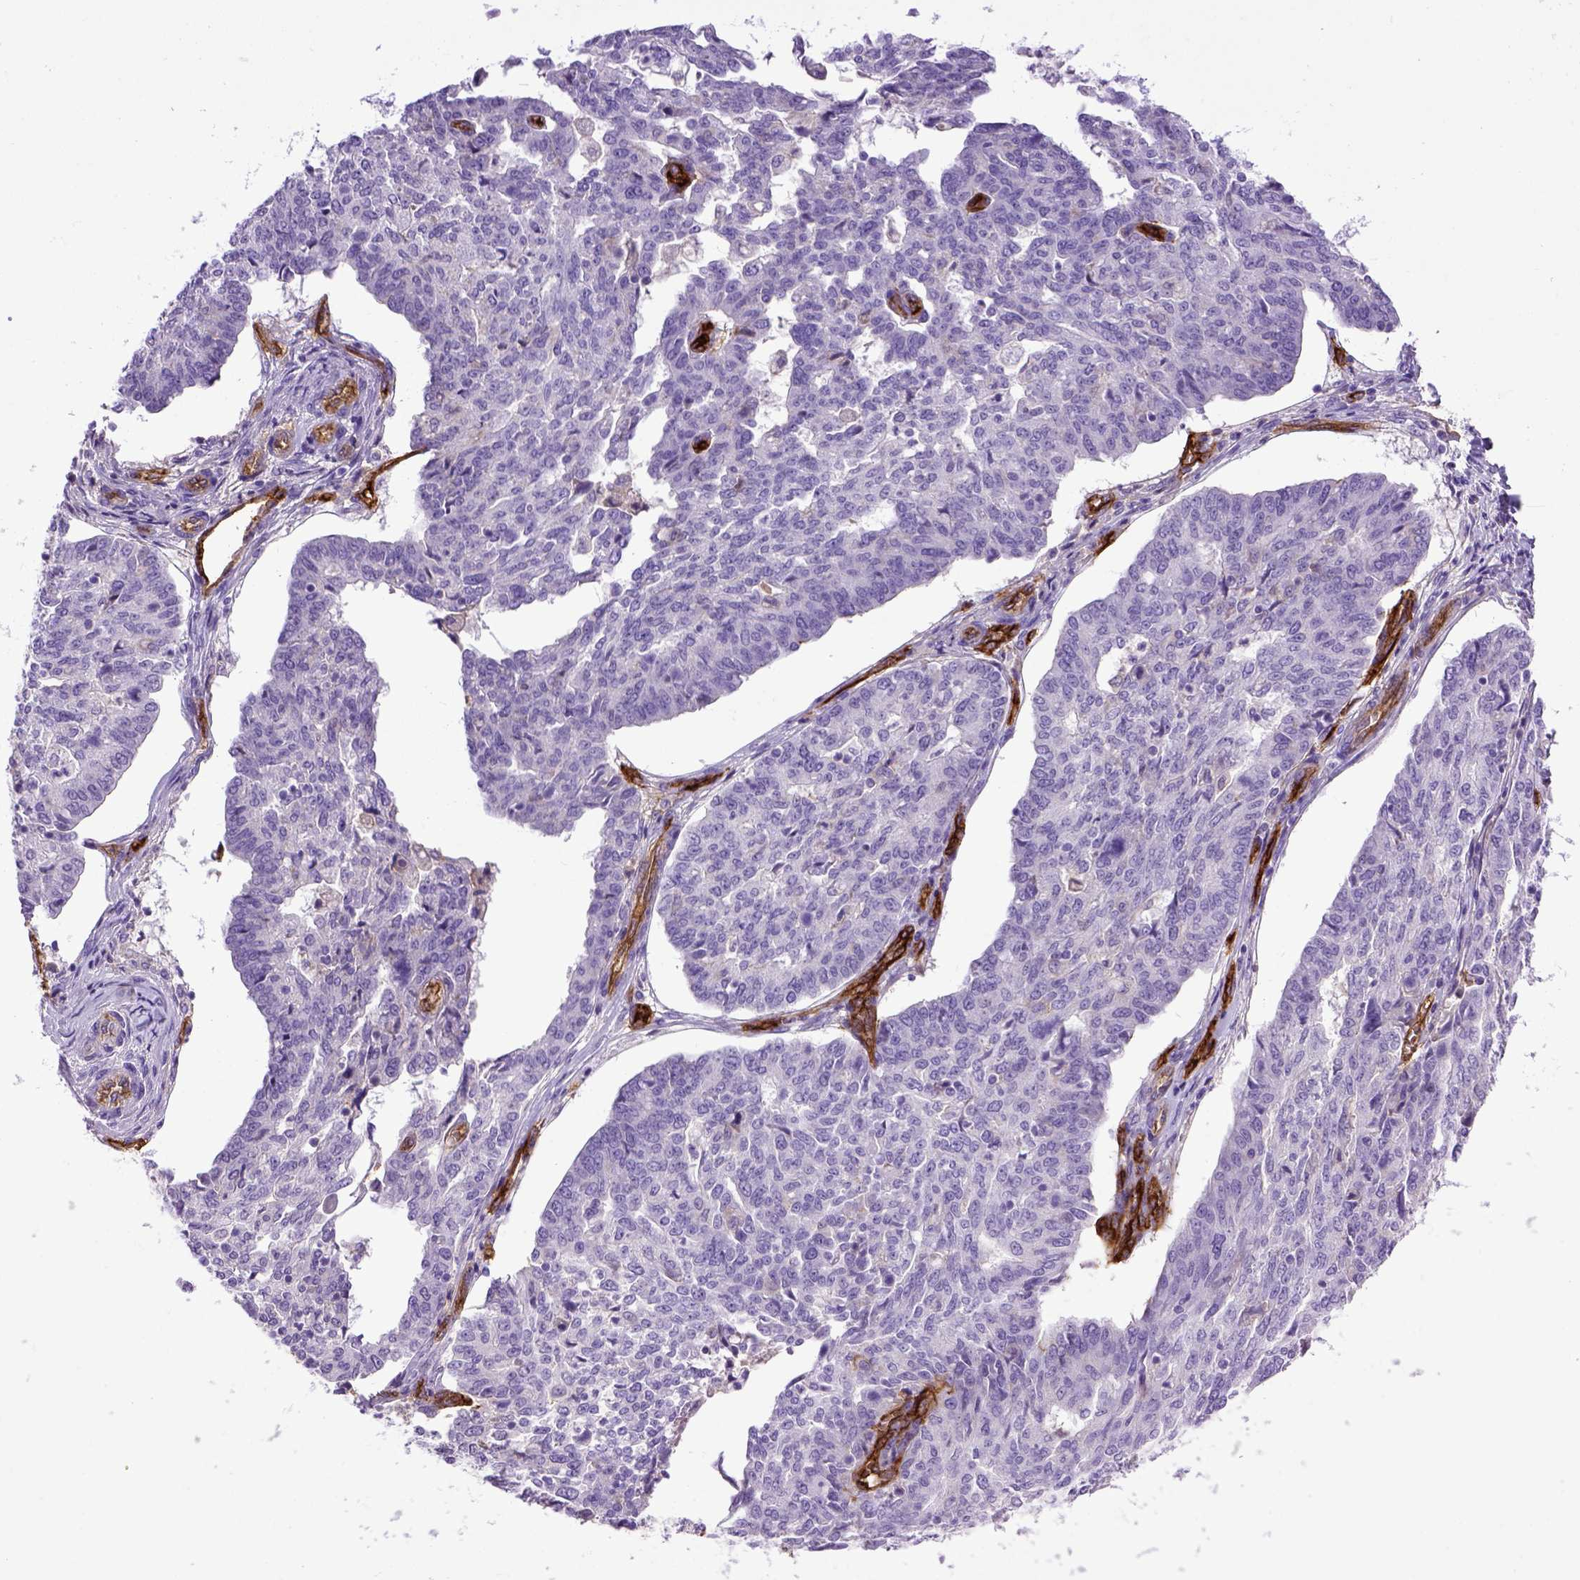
{"staining": {"intensity": "negative", "quantity": "none", "location": "none"}, "tissue": "ovarian cancer", "cell_type": "Tumor cells", "image_type": "cancer", "snomed": [{"axis": "morphology", "description": "Cystadenocarcinoma, serous, NOS"}, {"axis": "topography", "description": "Ovary"}], "caption": "IHC micrograph of neoplastic tissue: human ovarian serous cystadenocarcinoma stained with DAB reveals no significant protein staining in tumor cells.", "gene": "ENG", "patient": {"sex": "female", "age": 67}}